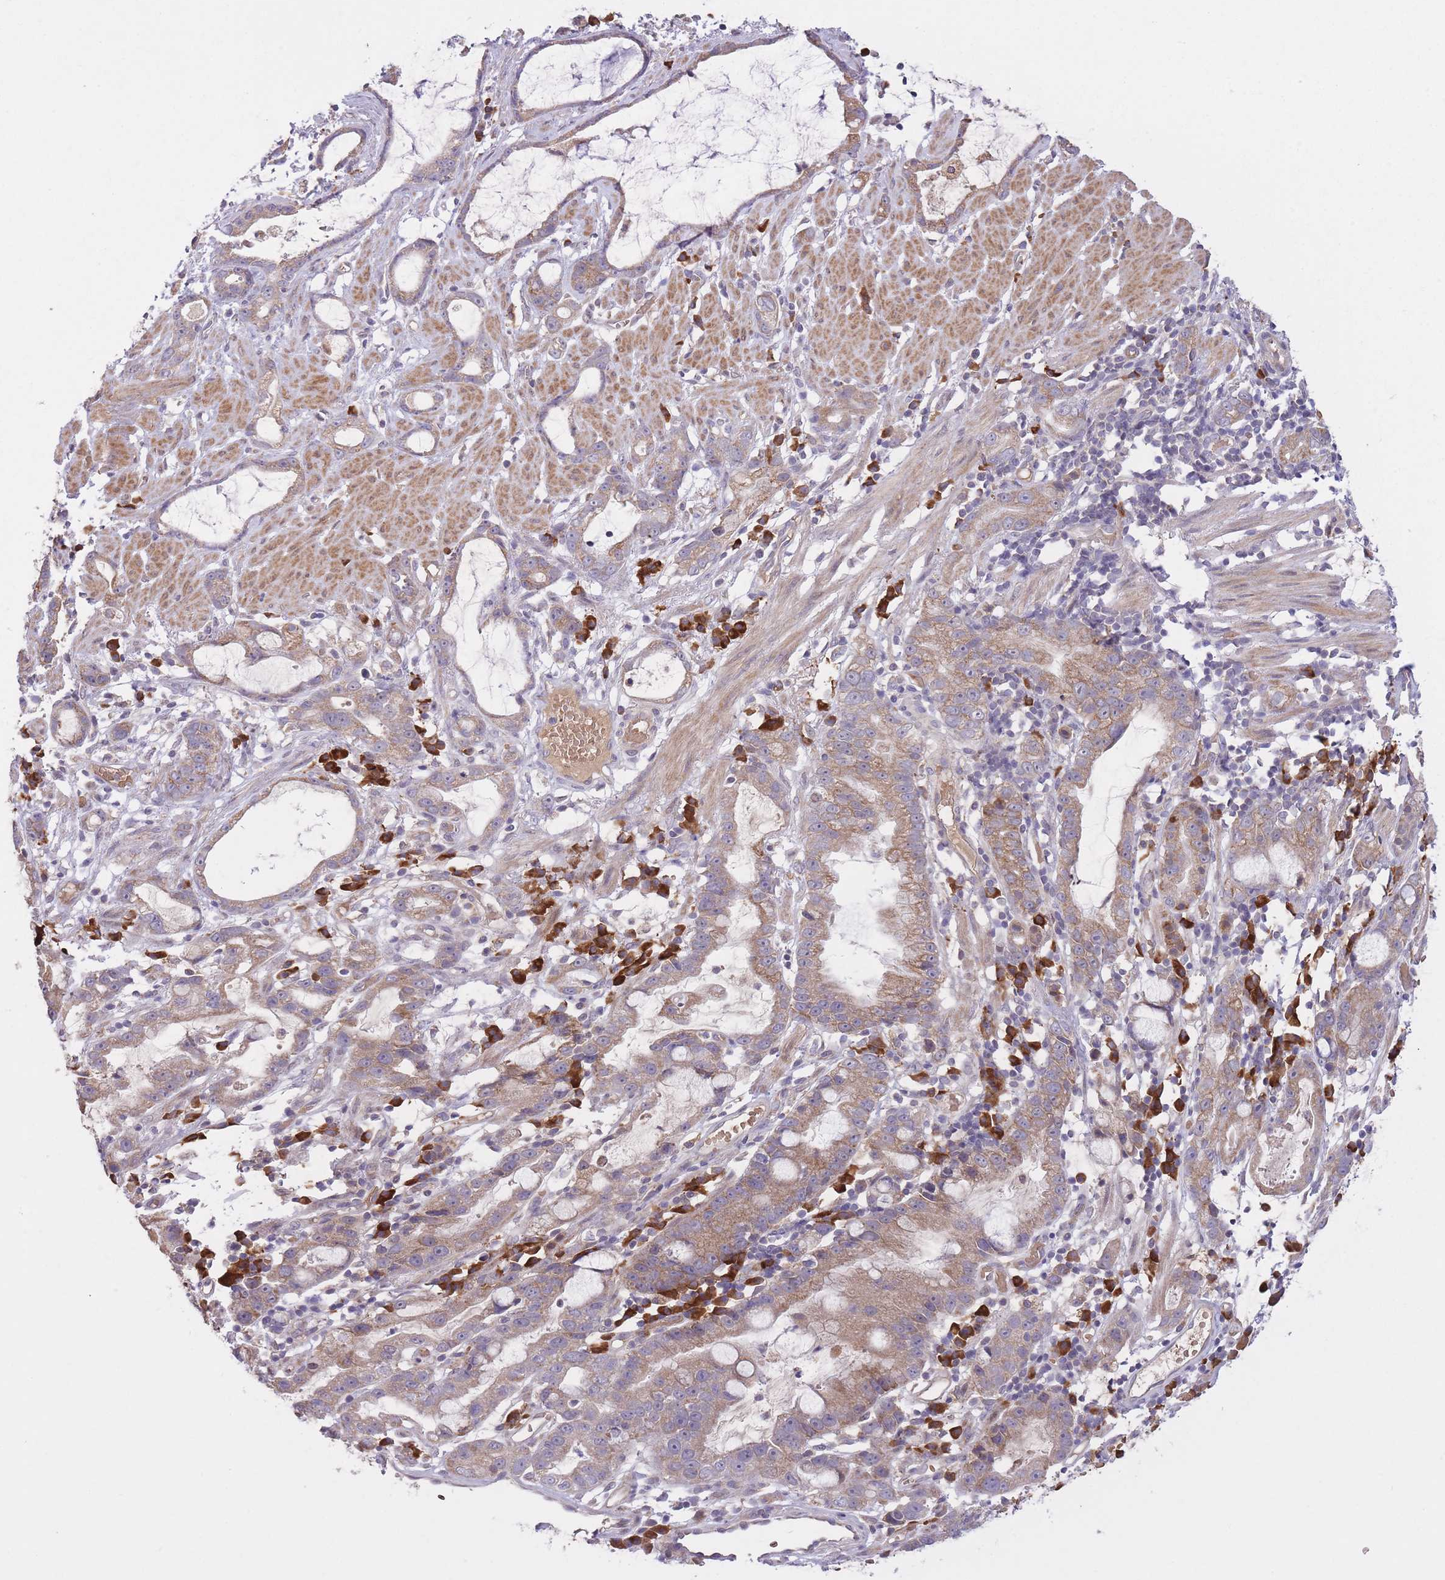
{"staining": {"intensity": "moderate", "quantity": ">75%", "location": "cytoplasmic/membranous"}, "tissue": "stomach cancer", "cell_type": "Tumor cells", "image_type": "cancer", "snomed": [{"axis": "morphology", "description": "Adenocarcinoma, NOS"}, {"axis": "topography", "description": "Stomach"}], "caption": "Stomach cancer (adenocarcinoma) tissue shows moderate cytoplasmic/membranous positivity in about >75% of tumor cells, visualized by immunohistochemistry. Nuclei are stained in blue.", "gene": "POLR3F", "patient": {"sex": "male", "age": 55}}